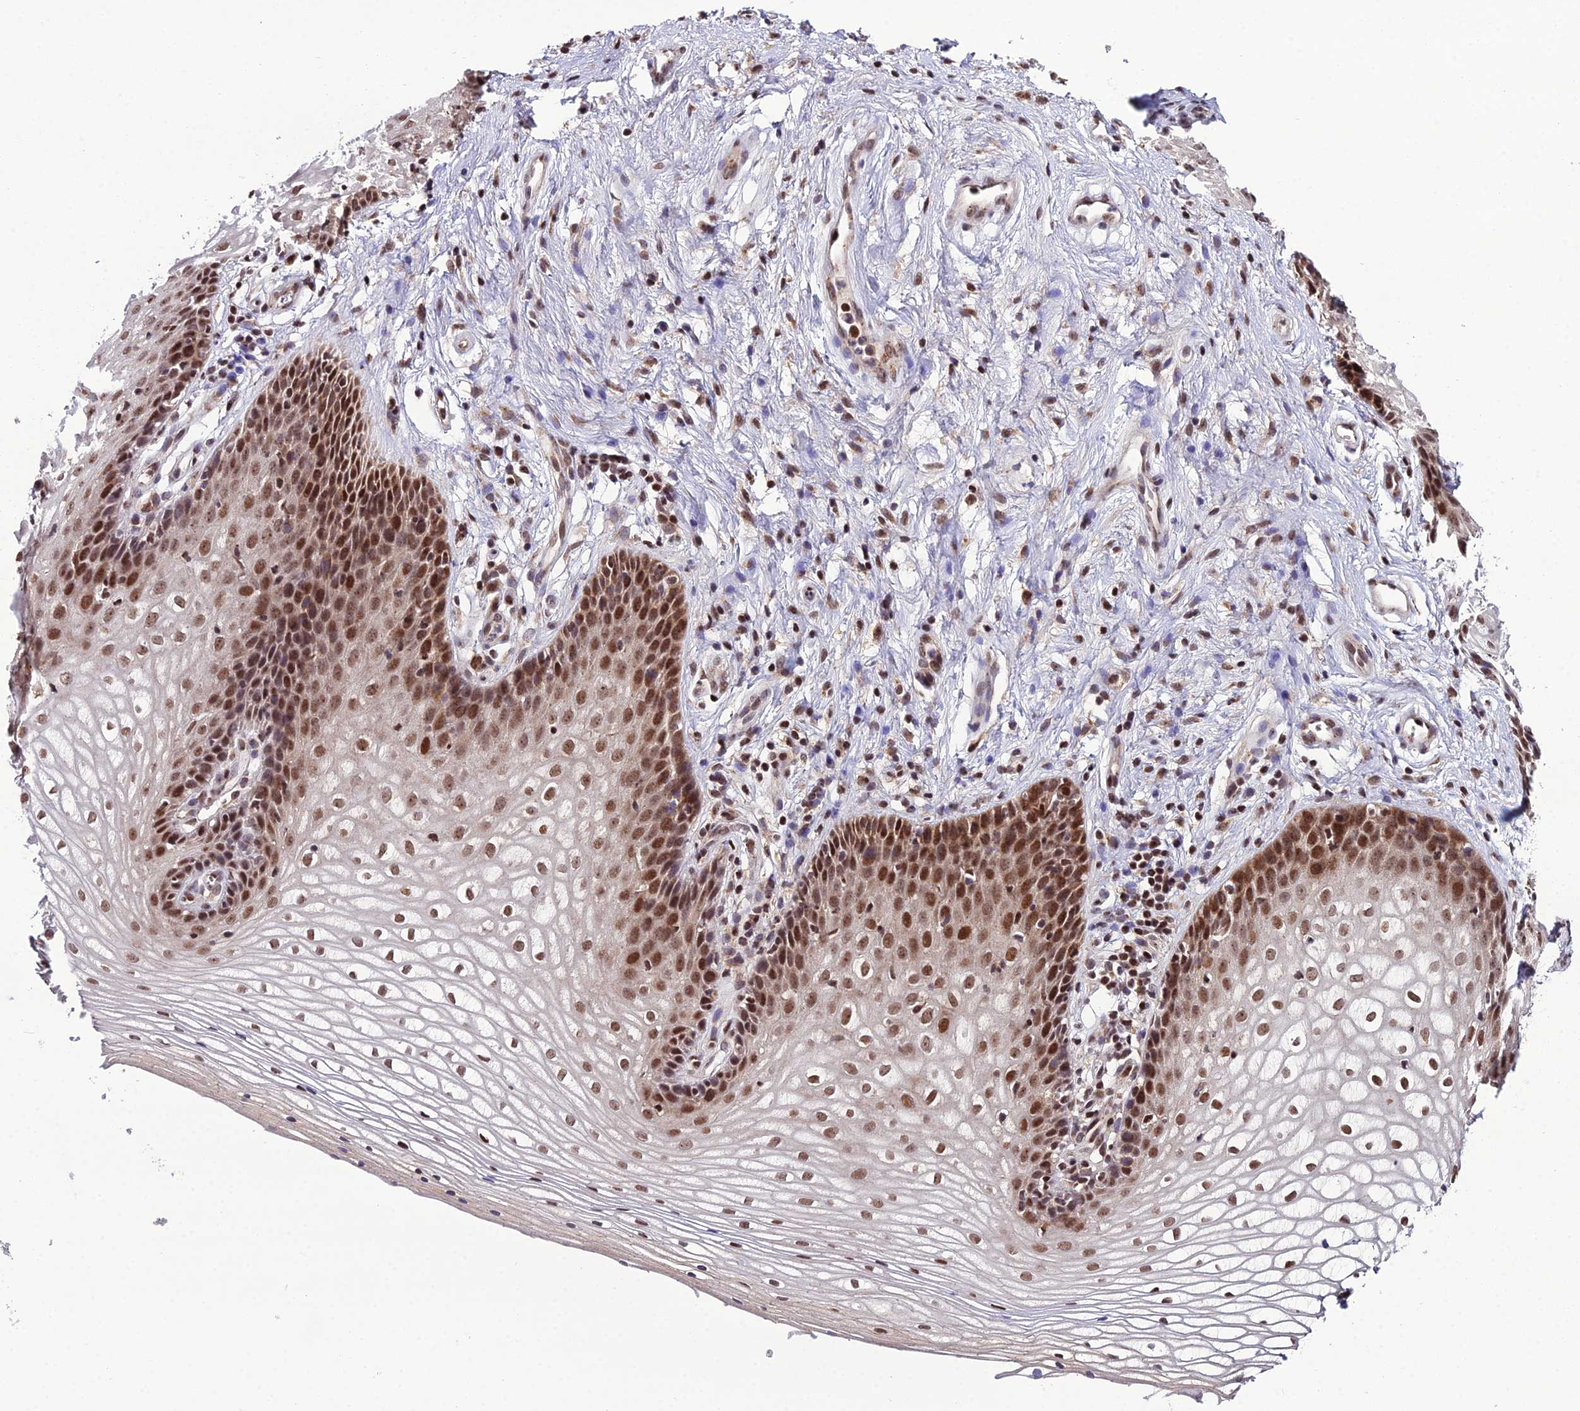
{"staining": {"intensity": "moderate", "quantity": ">75%", "location": "nuclear"}, "tissue": "vagina", "cell_type": "Squamous epithelial cells", "image_type": "normal", "snomed": [{"axis": "morphology", "description": "Normal tissue, NOS"}, {"axis": "topography", "description": "Vagina"}], "caption": "Immunohistochemical staining of benign vagina shows >75% levels of moderate nuclear protein staining in approximately >75% of squamous epithelial cells. (DAB (3,3'-diaminobenzidine) = brown stain, brightfield microscopy at high magnification).", "gene": "ARL2", "patient": {"sex": "female", "age": 34}}